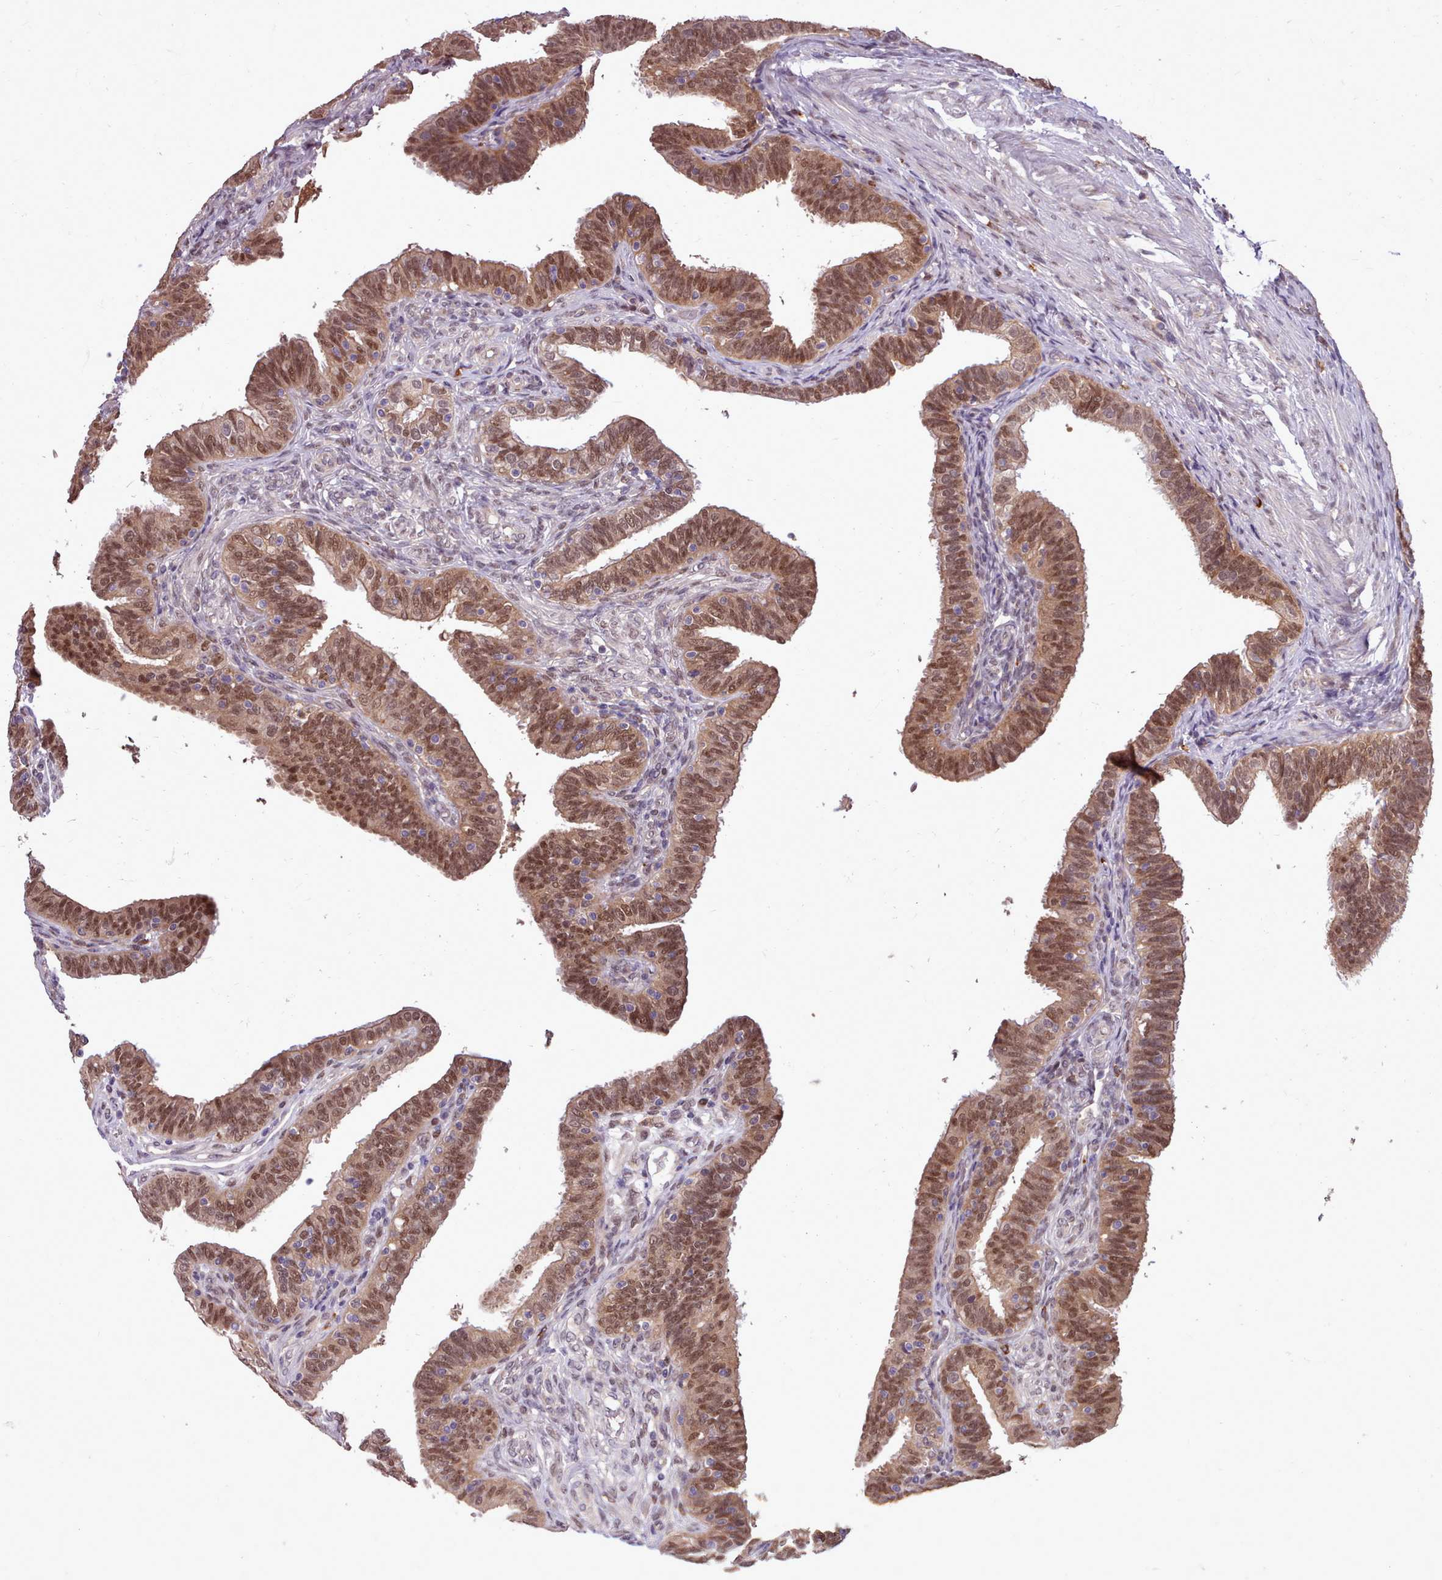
{"staining": {"intensity": "moderate", "quantity": ">75%", "location": "cytoplasmic/membranous,nuclear"}, "tissue": "fallopian tube", "cell_type": "Glandular cells", "image_type": "normal", "snomed": [{"axis": "morphology", "description": "Normal tissue, NOS"}, {"axis": "topography", "description": "Fallopian tube"}], "caption": "Benign fallopian tube was stained to show a protein in brown. There is medium levels of moderate cytoplasmic/membranous,nuclear positivity in approximately >75% of glandular cells. (DAB (3,3'-diaminobenzidine) IHC, brown staining for protein, blue staining for nuclei).", "gene": "AHCY", "patient": {"sex": "female", "age": 39}}